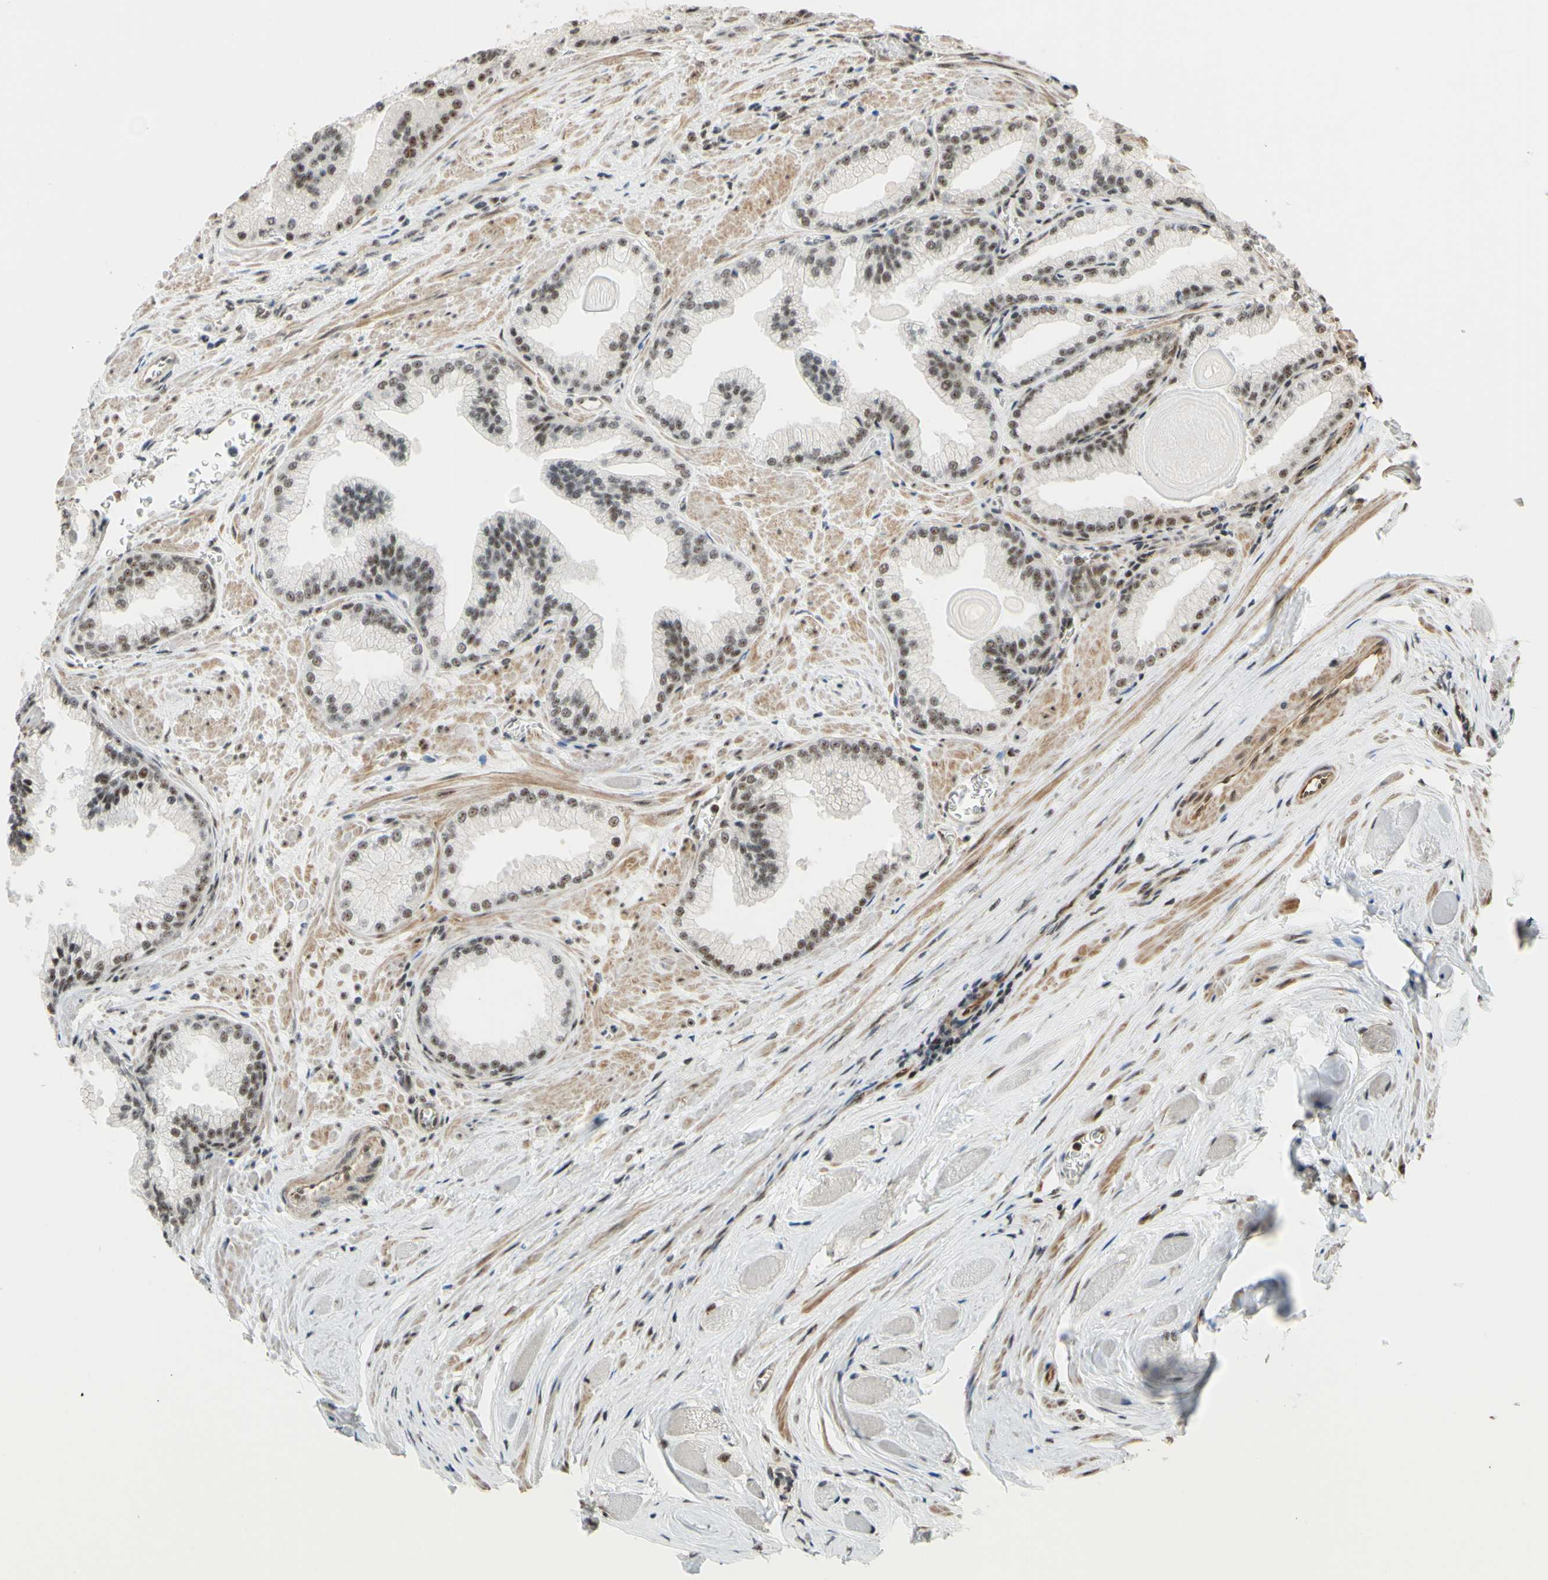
{"staining": {"intensity": "moderate", "quantity": ">75%", "location": "nuclear"}, "tissue": "prostate cancer", "cell_type": "Tumor cells", "image_type": "cancer", "snomed": [{"axis": "morphology", "description": "Adenocarcinoma, Low grade"}, {"axis": "topography", "description": "Prostate"}], "caption": "Human prostate cancer stained for a protein (brown) shows moderate nuclear positive expression in about >75% of tumor cells.", "gene": "SAP18", "patient": {"sex": "male", "age": 59}}